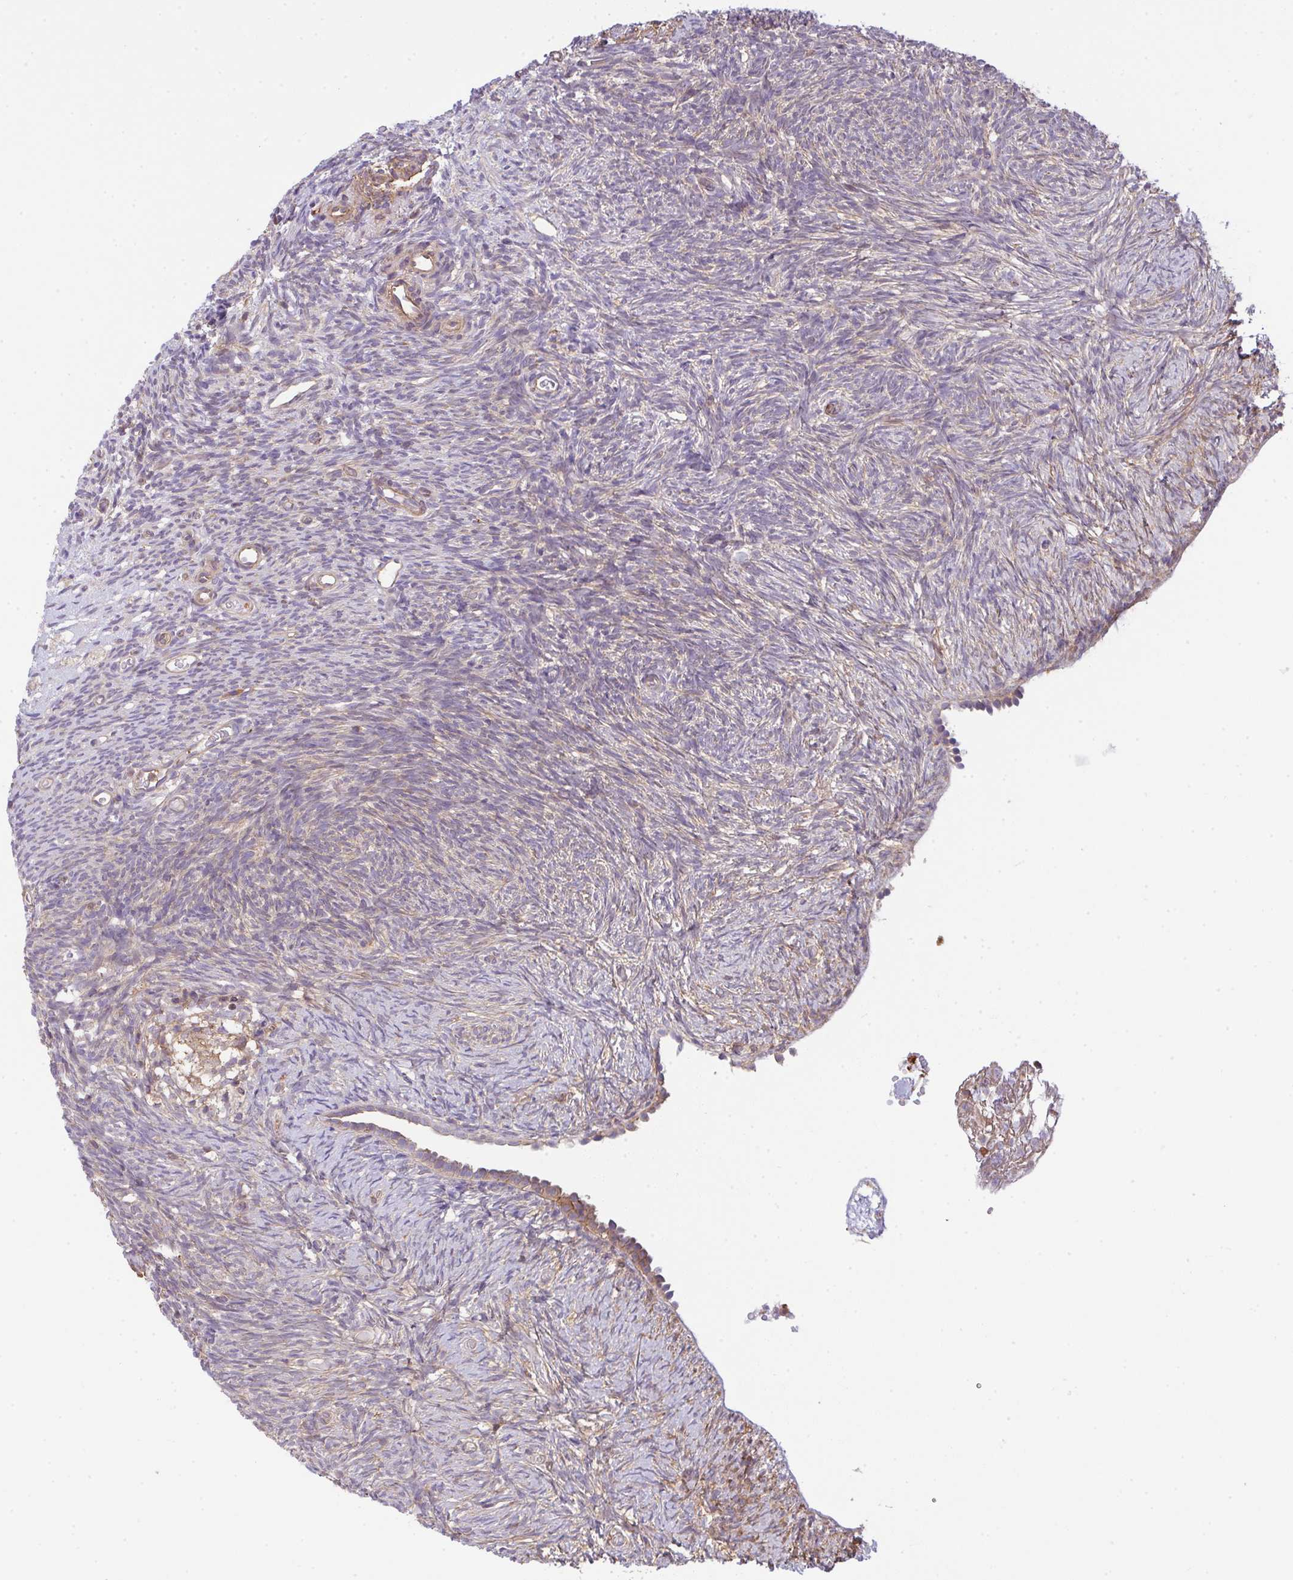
{"staining": {"intensity": "weak", "quantity": ">75%", "location": "cytoplasmic/membranous"}, "tissue": "ovary", "cell_type": "Follicle cells", "image_type": "normal", "snomed": [{"axis": "morphology", "description": "Normal tissue, NOS"}, {"axis": "topography", "description": "Ovary"}], "caption": "Immunohistochemical staining of unremarkable human ovary exhibits weak cytoplasmic/membranous protein staining in approximately >75% of follicle cells.", "gene": "TMEM229A", "patient": {"sex": "female", "age": 39}}